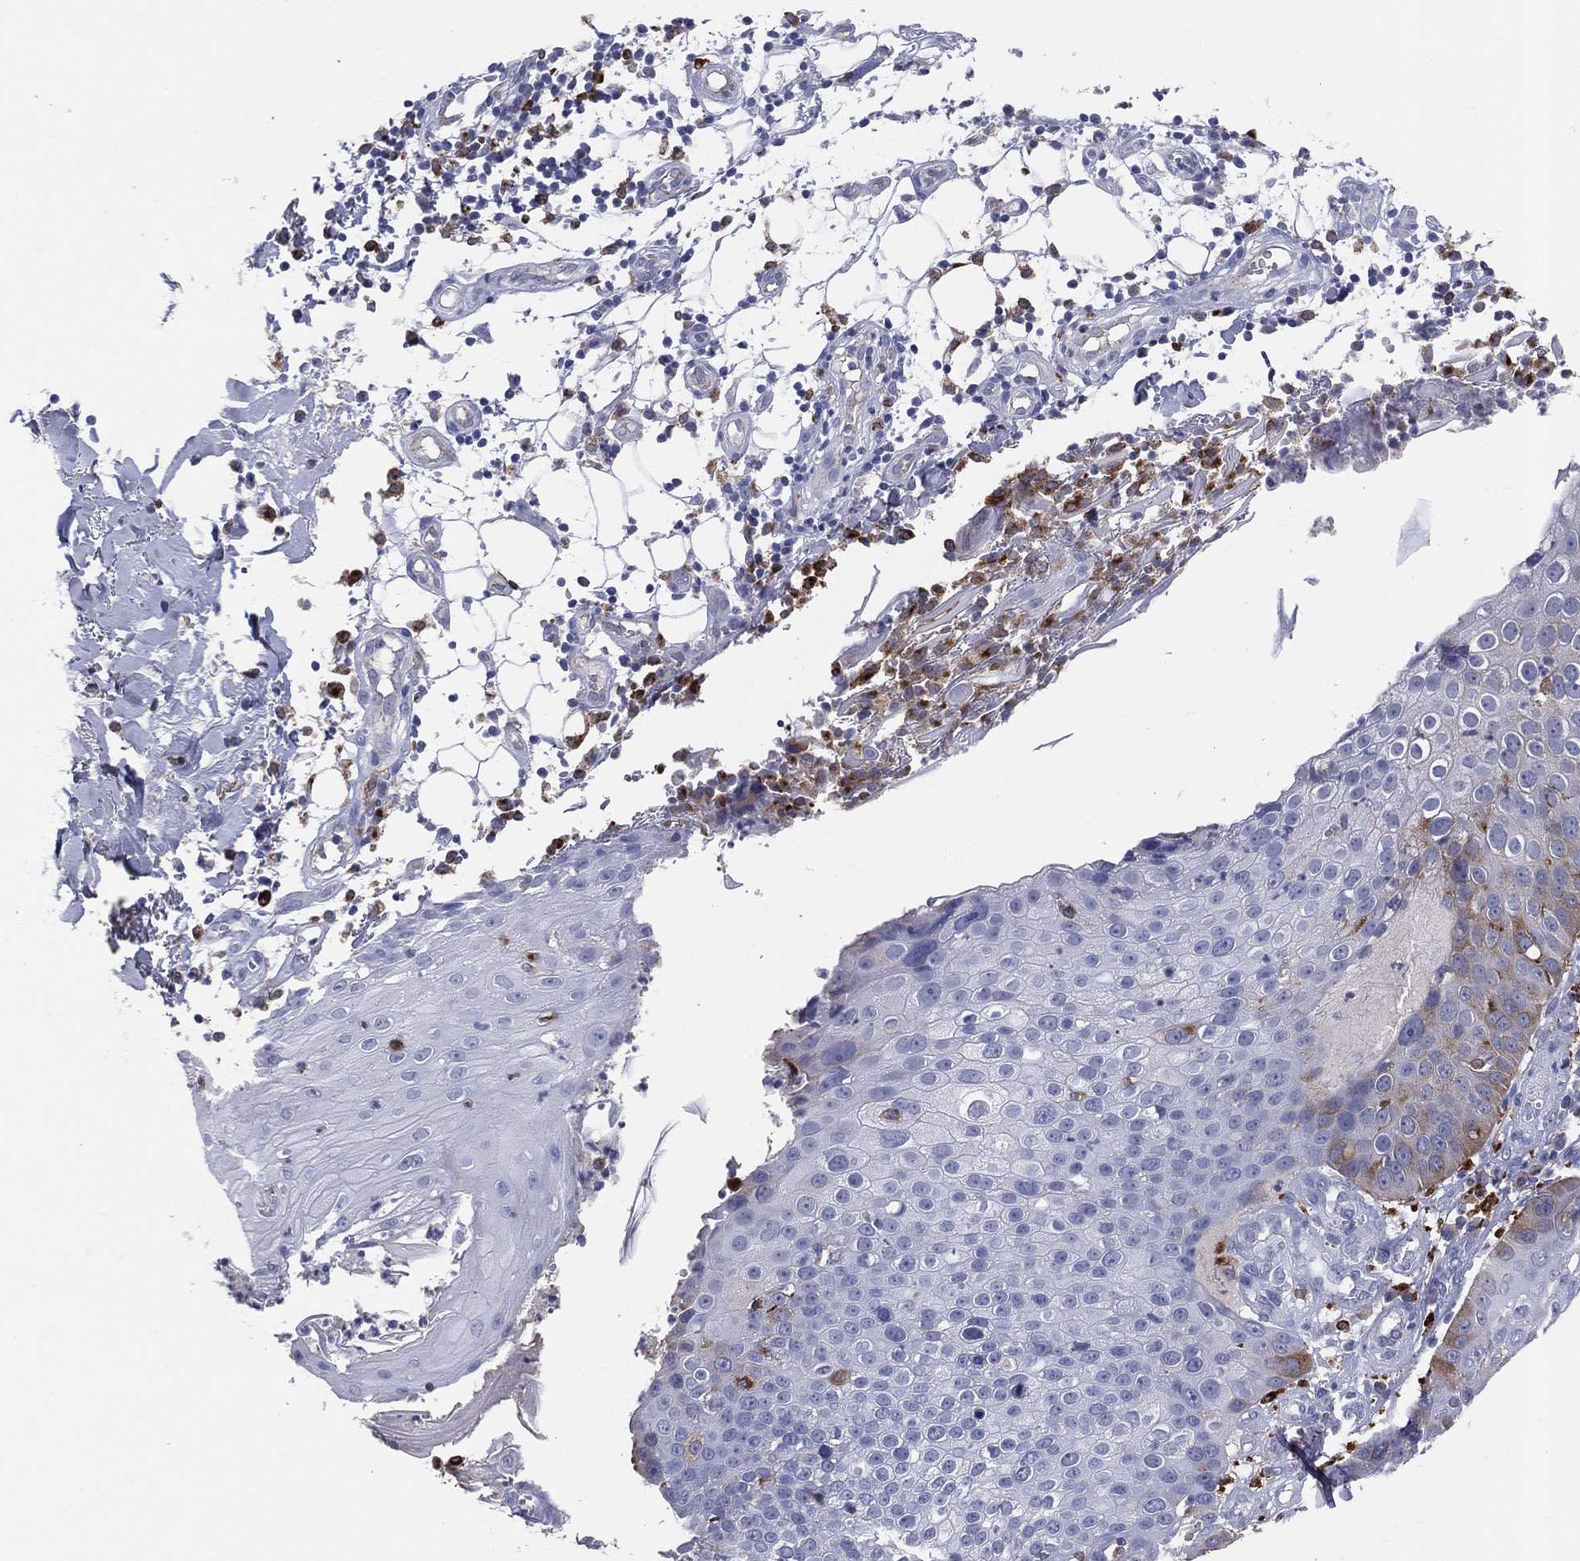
{"staining": {"intensity": "strong", "quantity": "<25%", "location": "cytoplasmic/membranous"}, "tissue": "skin cancer", "cell_type": "Tumor cells", "image_type": "cancer", "snomed": [{"axis": "morphology", "description": "Squamous cell carcinoma, NOS"}, {"axis": "topography", "description": "Skin"}], "caption": "Skin cancer (squamous cell carcinoma) stained for a protein demonstrates strong cytoplasmic/membranous positivity in tumor cells.", "gene": "CD74", "patient": {"sex": "male", "age": 71}}